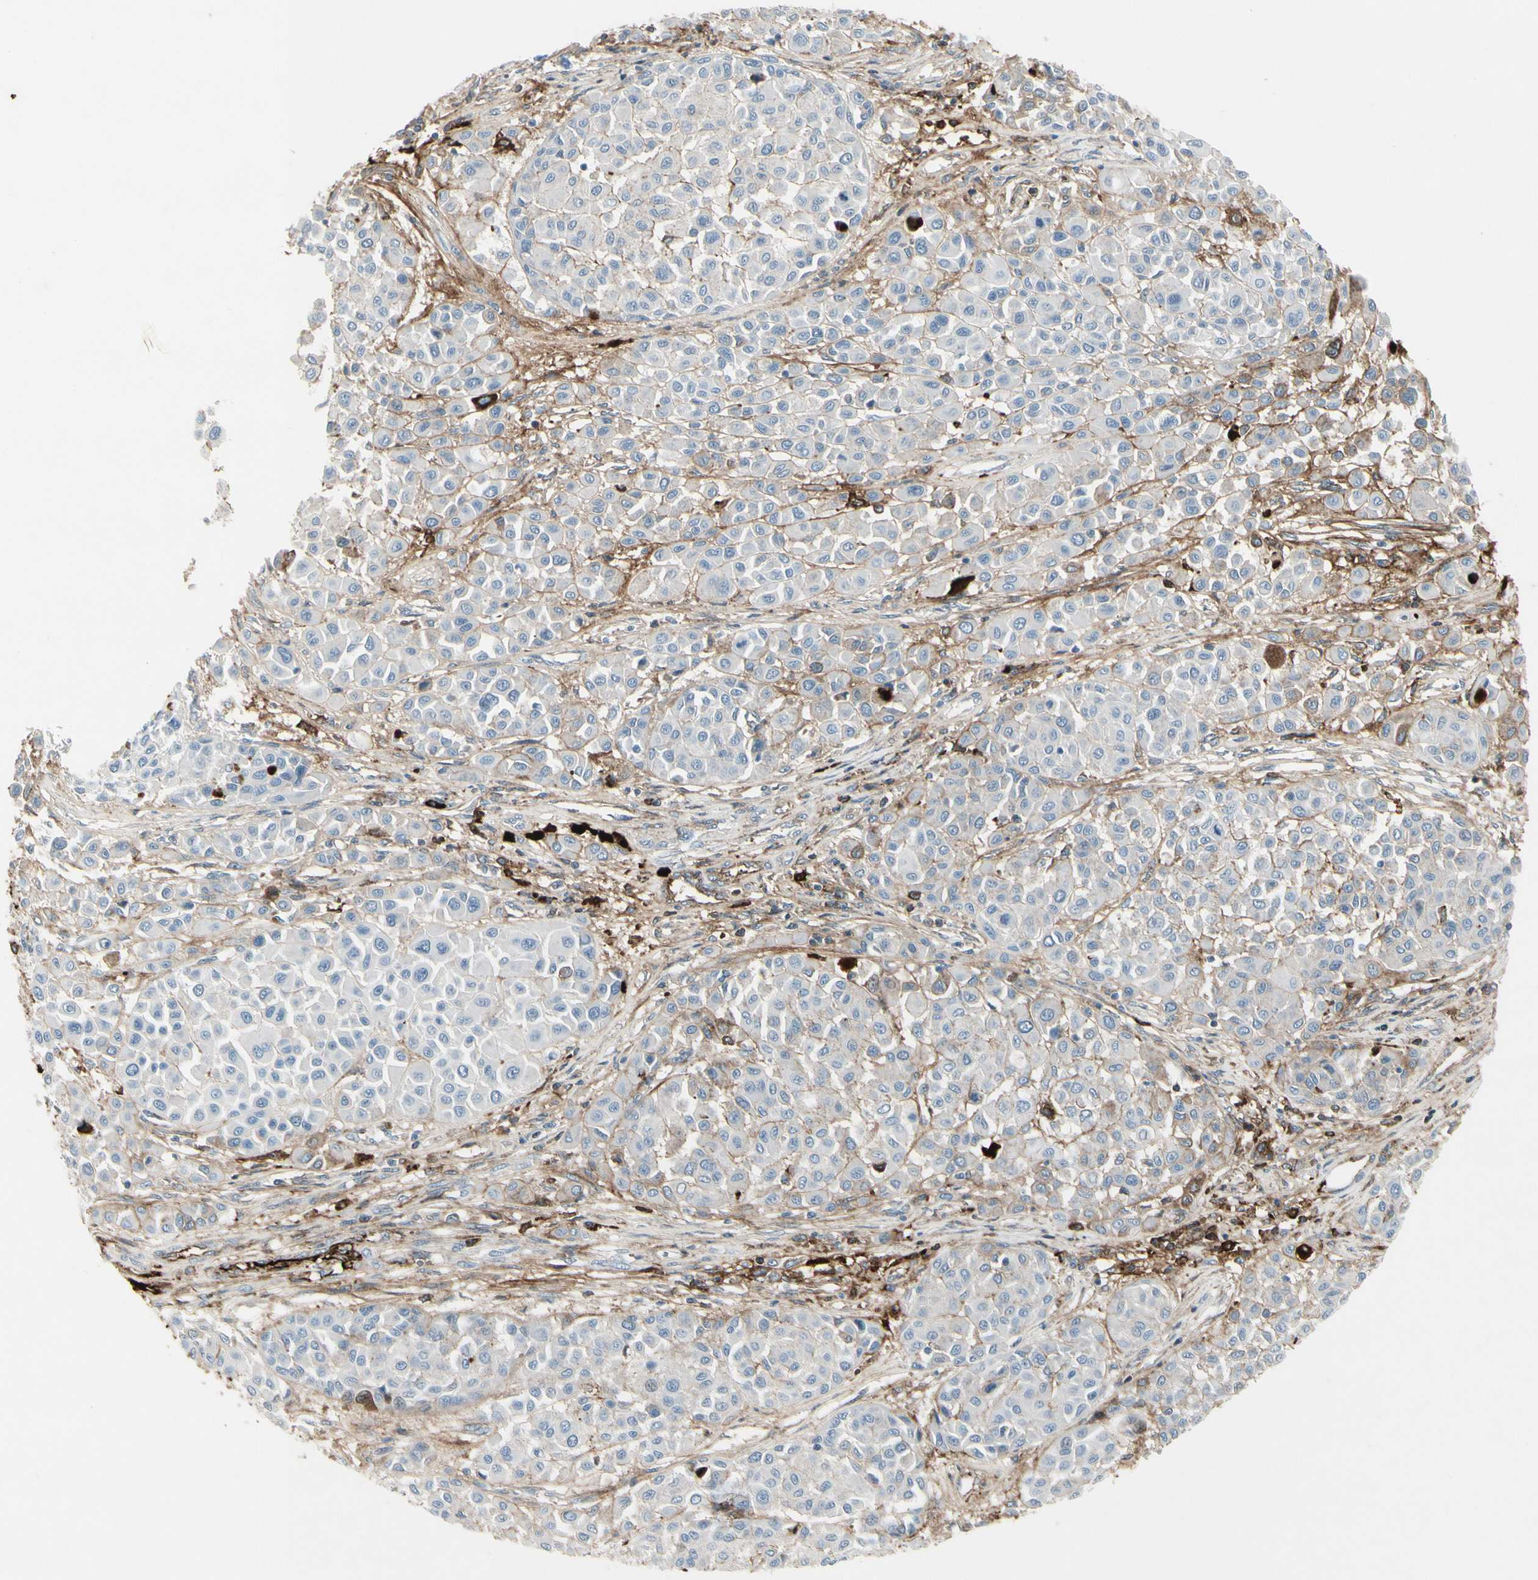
{"staining": {"intensity": "weak", "quantity": "25%-75%", "location": "cytoplasmic/membranous"}, "tissue": "melanoma", "cell_type": "Tumor cells", "image_type": "cancer", "snomed": [{"axis": "morphology", "description": "Malignant melanoma, Metastatic site"}, {"axis": "topography", "description": "Soft tissue"}], "caption": "Human malignant melanoma (metastatic site) stained with a protein marker exhibits weak staining in tumor cells.", "gene": "IGHG1", "patient": {"sex": "male", "age": 41}}